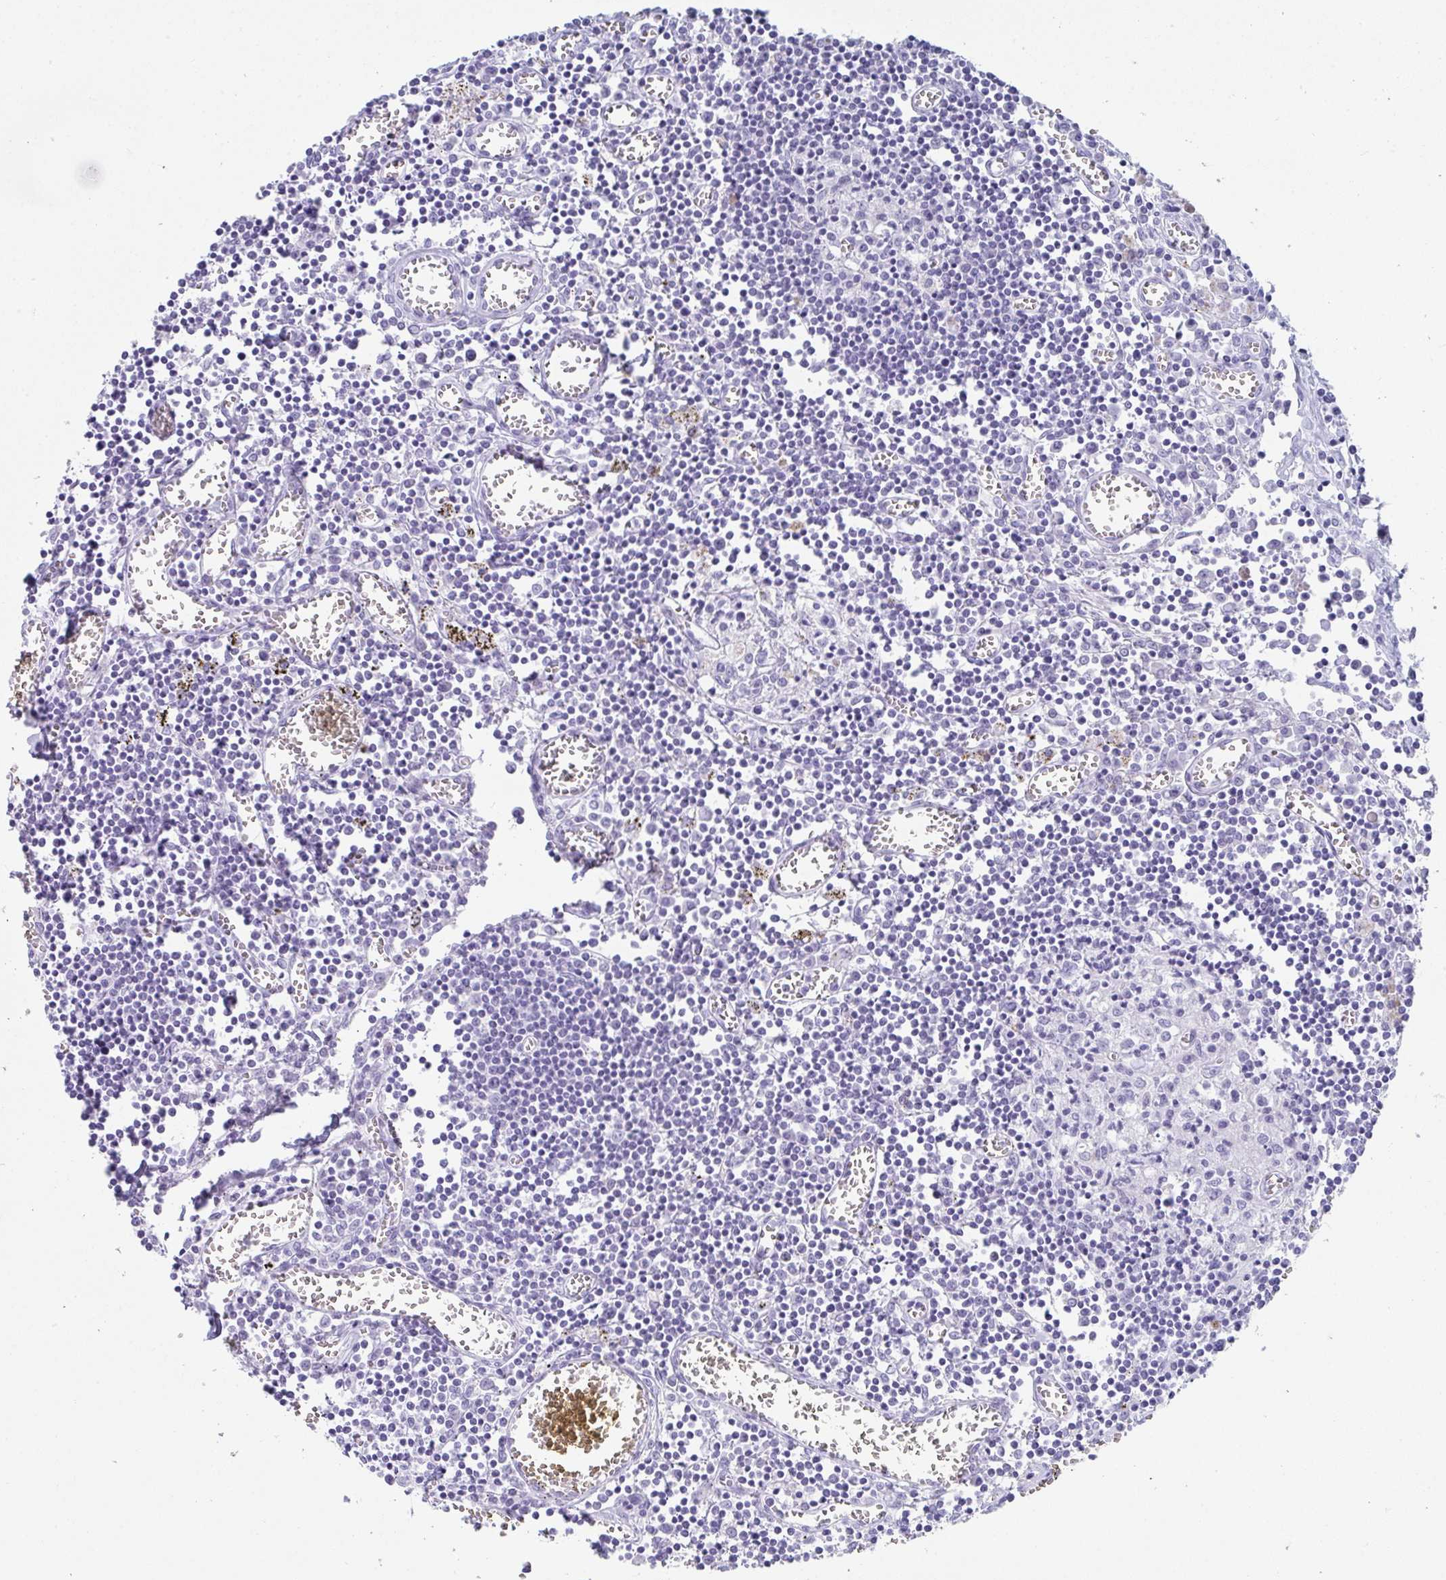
{"staining": {"intensity": "negative", "quantity": "none", "location": "none"}, "tissue": "lymph node", "cell_type": "Germinal center cells", "image_type": "normal", "snomed": [{"axis": "morphology", "description": "Normal tissue, NOS"}, {"axis": "topography", "description": "Lymph node"}], "caption": "Lymph node stained for a protein using IHC exhibits no positivity germinal center cells.", "gene": "RLF", "patient": {"sex": "male", "age": 66}}